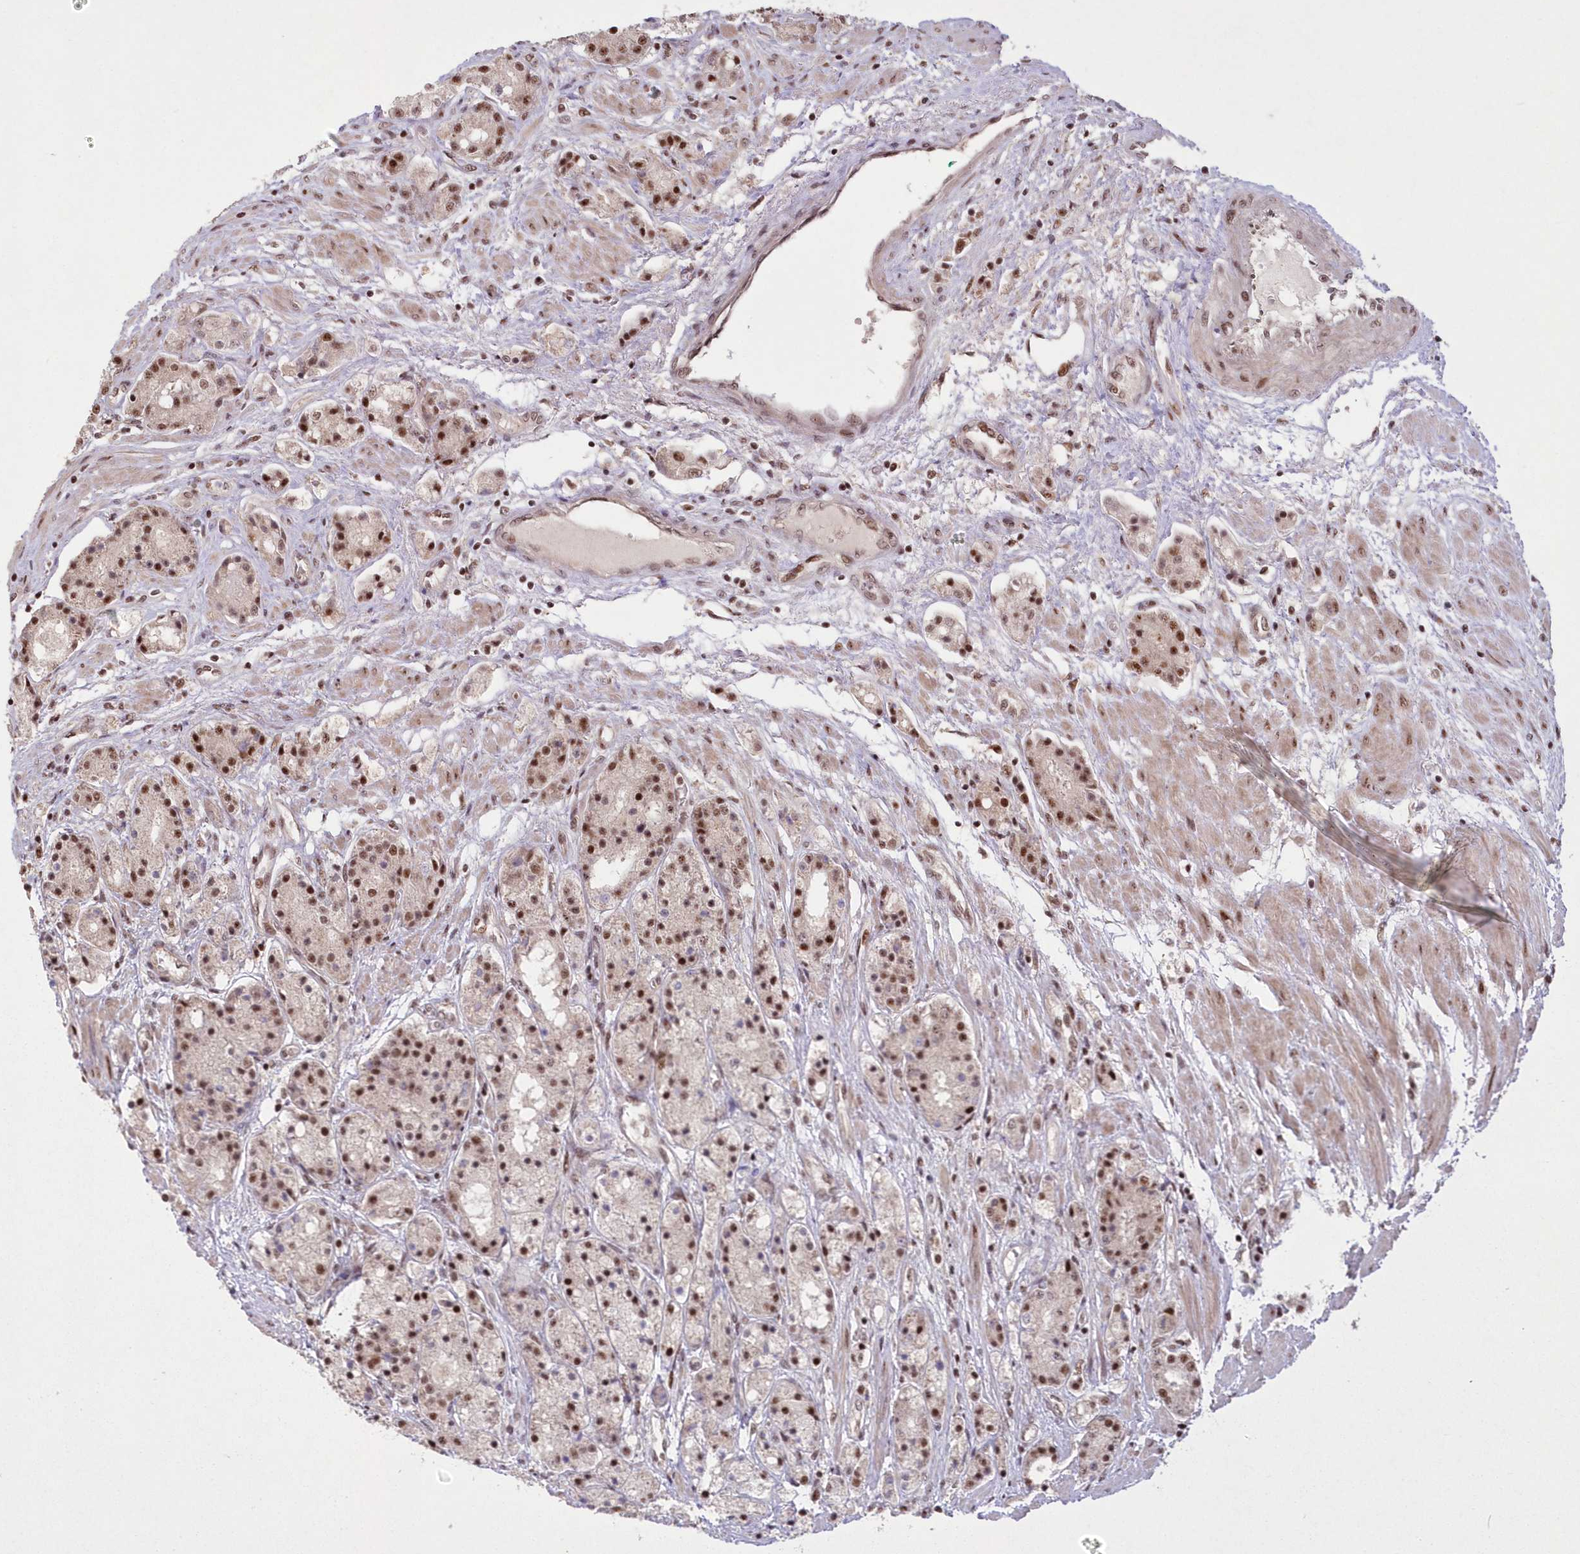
{"staining": {"intensity": "moderate", "quantity": ">75%", "location": "nuclear"}, "tissue": "prostate cancer", "cell_type": "Tumor cells", "image_type": "cancer", "snomed": [{"axis": "morphology", "description": "Adenocarcinoma, High grade"}, {"axis": "topography", "description": "Prostate"}], "caption": "Immunohistochemistry of human prostate cancer (adenocarcinoma (high-grade)) shows medium levels of moderate nuclear staining in approximately >75% of tumor cells. Ihc stains the protein of interest in brown and the nuclei are stained blue.", "gene": "WBP1L", "patient": {"sex": "male", "age": 60}}